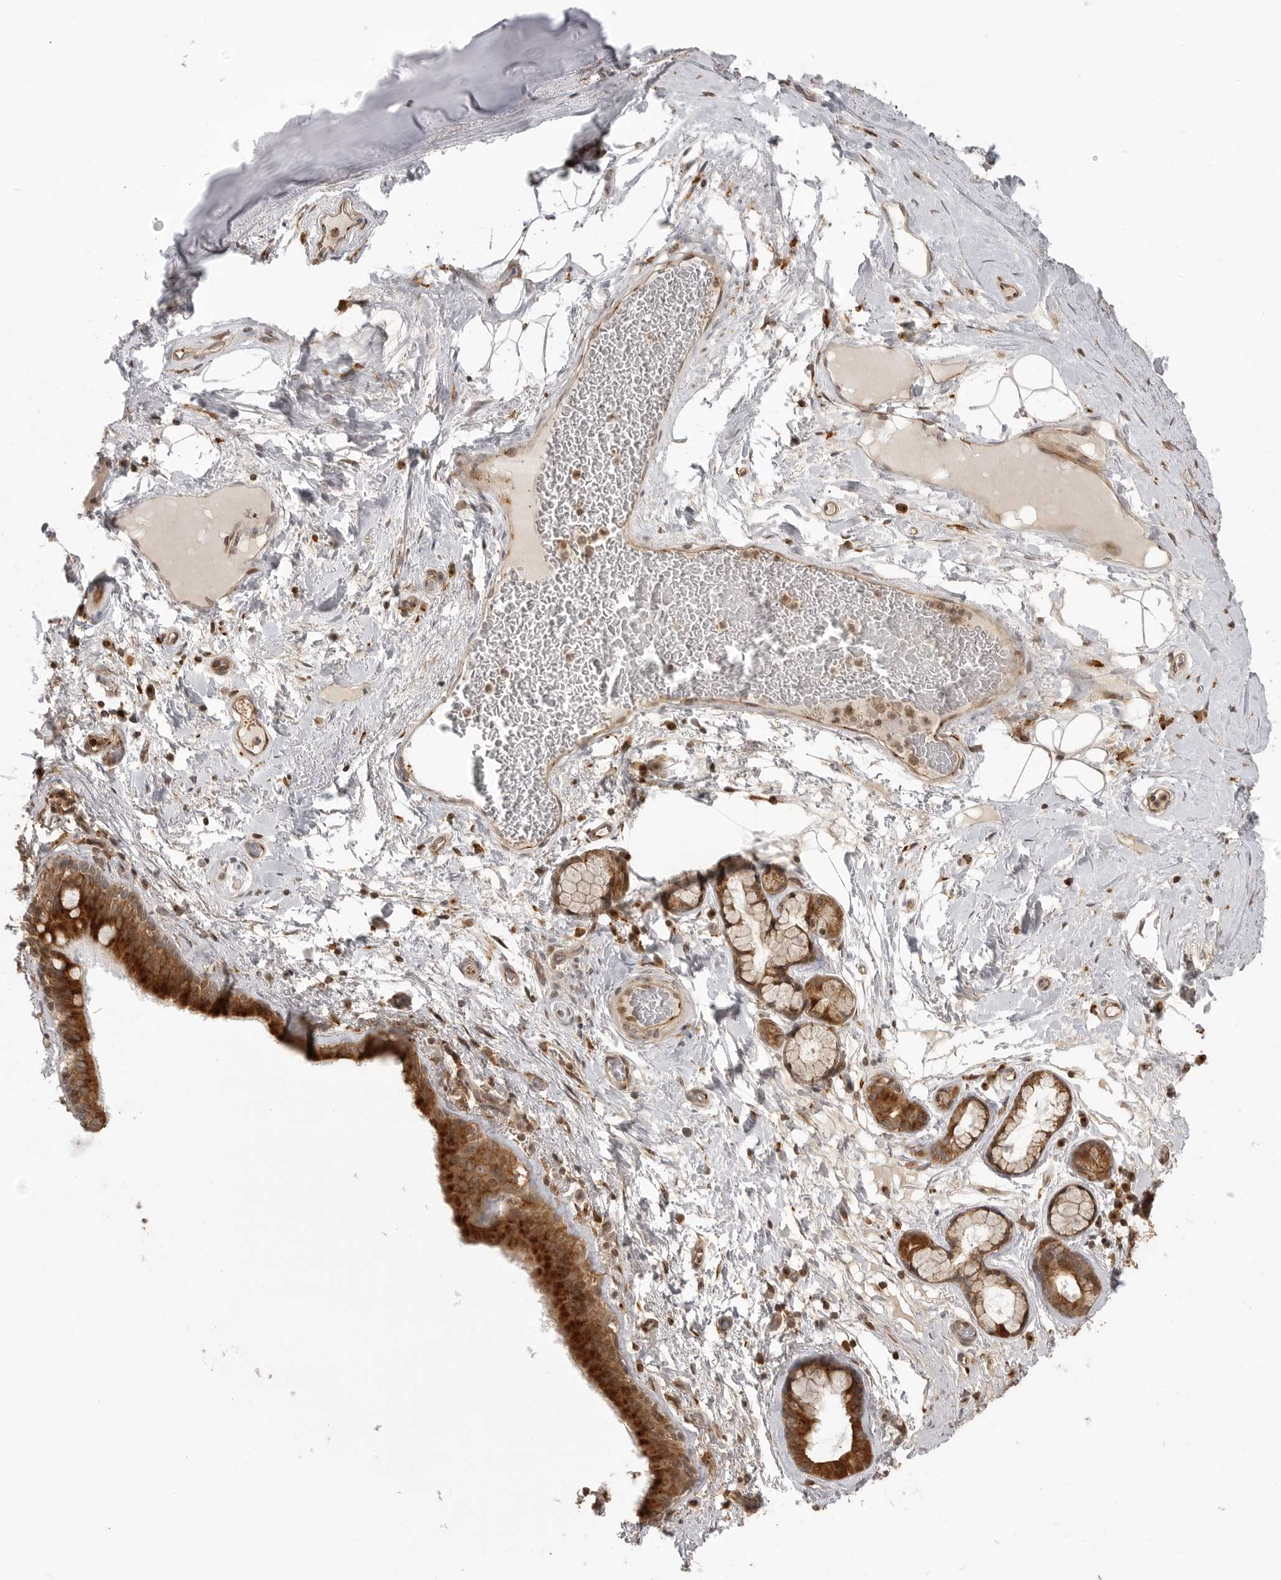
{"staining": {"intensity": "negative", "quantity": "none", "location": "none"}, "tissue": "adipose tissue", "cell_type": "Adipocytes", "image_type": "normal", "snomed": [{"axis": "morphology", "description": "Normal tissue, NOS"}, {"axis": "topography", "description": "Cartilage tissue"}], "caption": "Adipocytes show no significant protein expression in benign adipose tissue. (Stains: DAB IHC with hematoxylin counter stain, Microscopy: brightfield microscopy at high magnification).", "gene": "FAT3", "patient": {"sex": "female", "age": 63}}